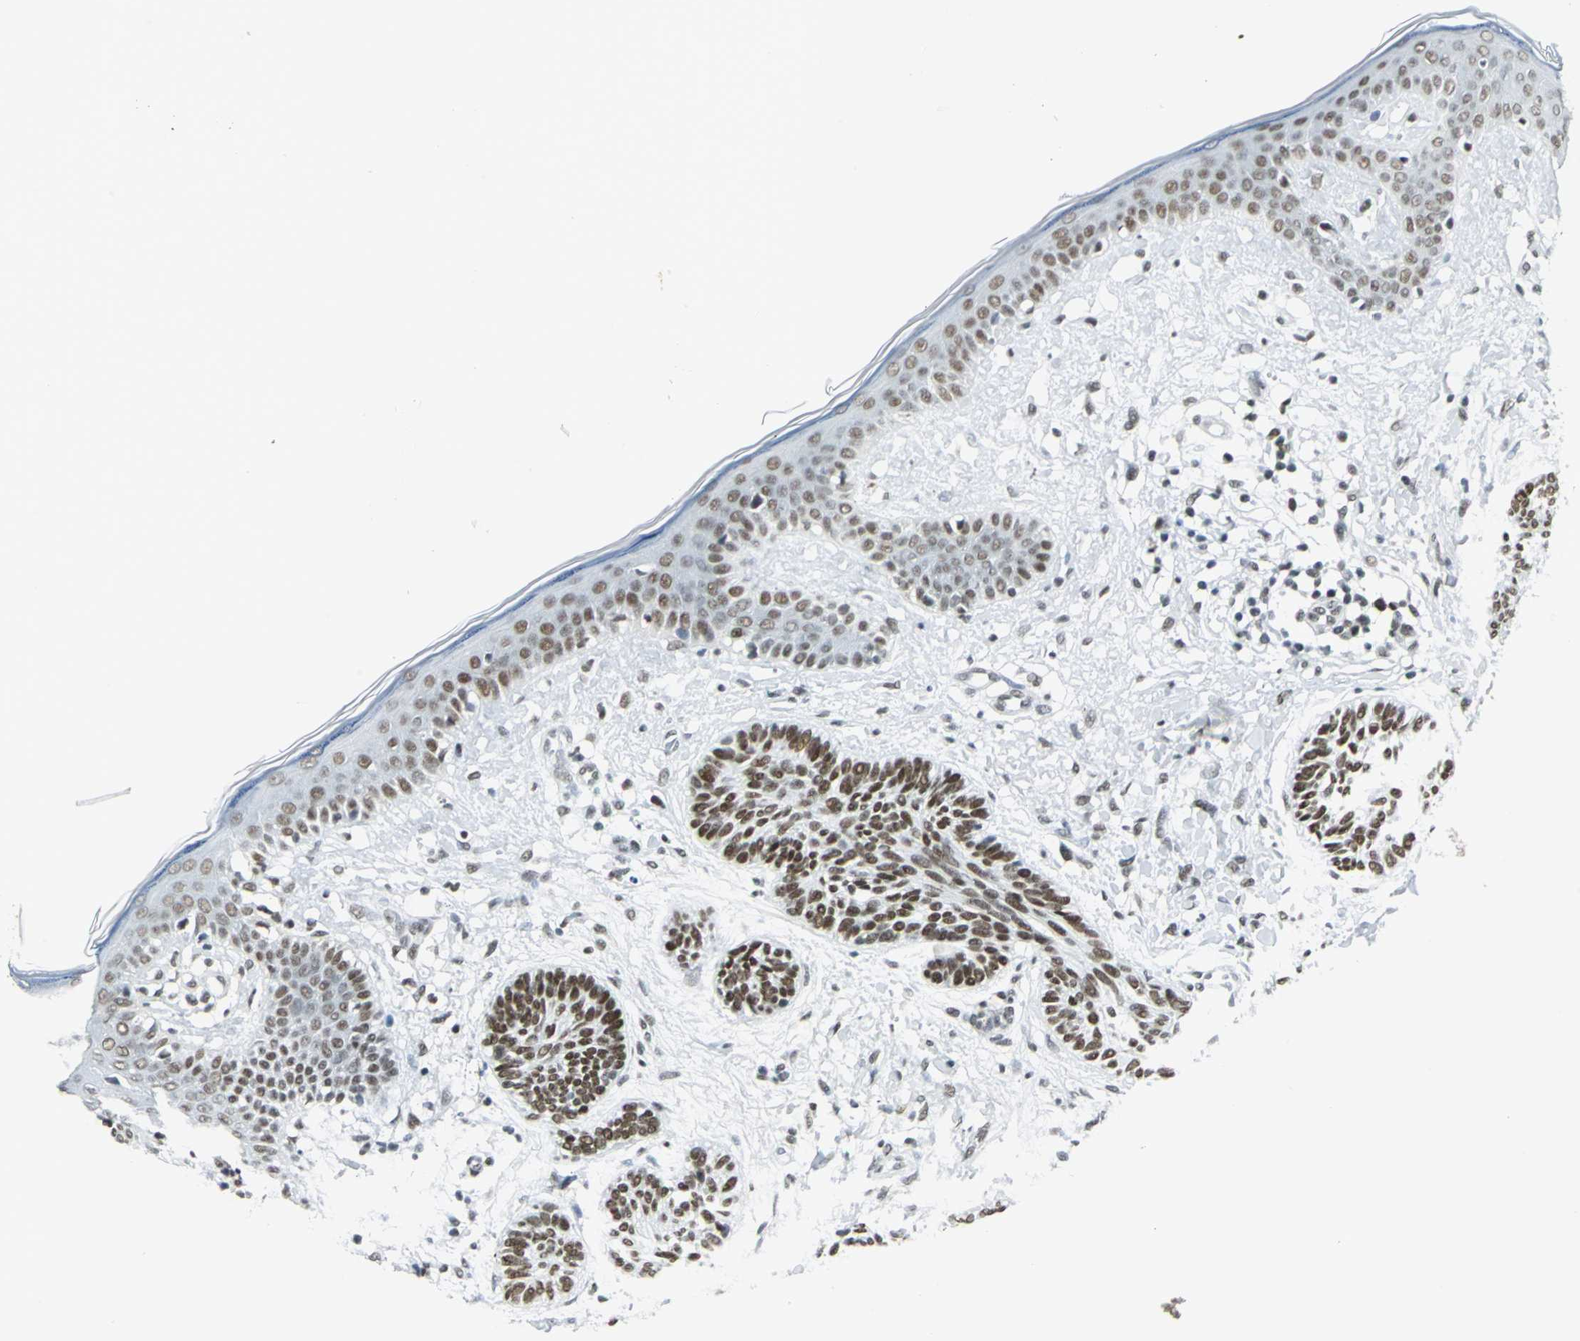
{"staining": {"intensity": "strong", "quantity": ">75%", "location": "nuclear"}, "tissue": "skin cancer", "cell_type": "Tumor cells", "image_type": "cancer", "snomed": [{"axis": "morphology", "description": "Normal tissue, NOS"}, {"axis": "morphology", "description": "Basal cell carcinoma"}, {"axis": "topography", "description": "Skin"}], "caption": "The immunohistochemical stain shows strong nuclear expression in tumor cells of skin cancer tissue.", "gene": "ADNP", "patient": {"sex": "male", "age": 63}}